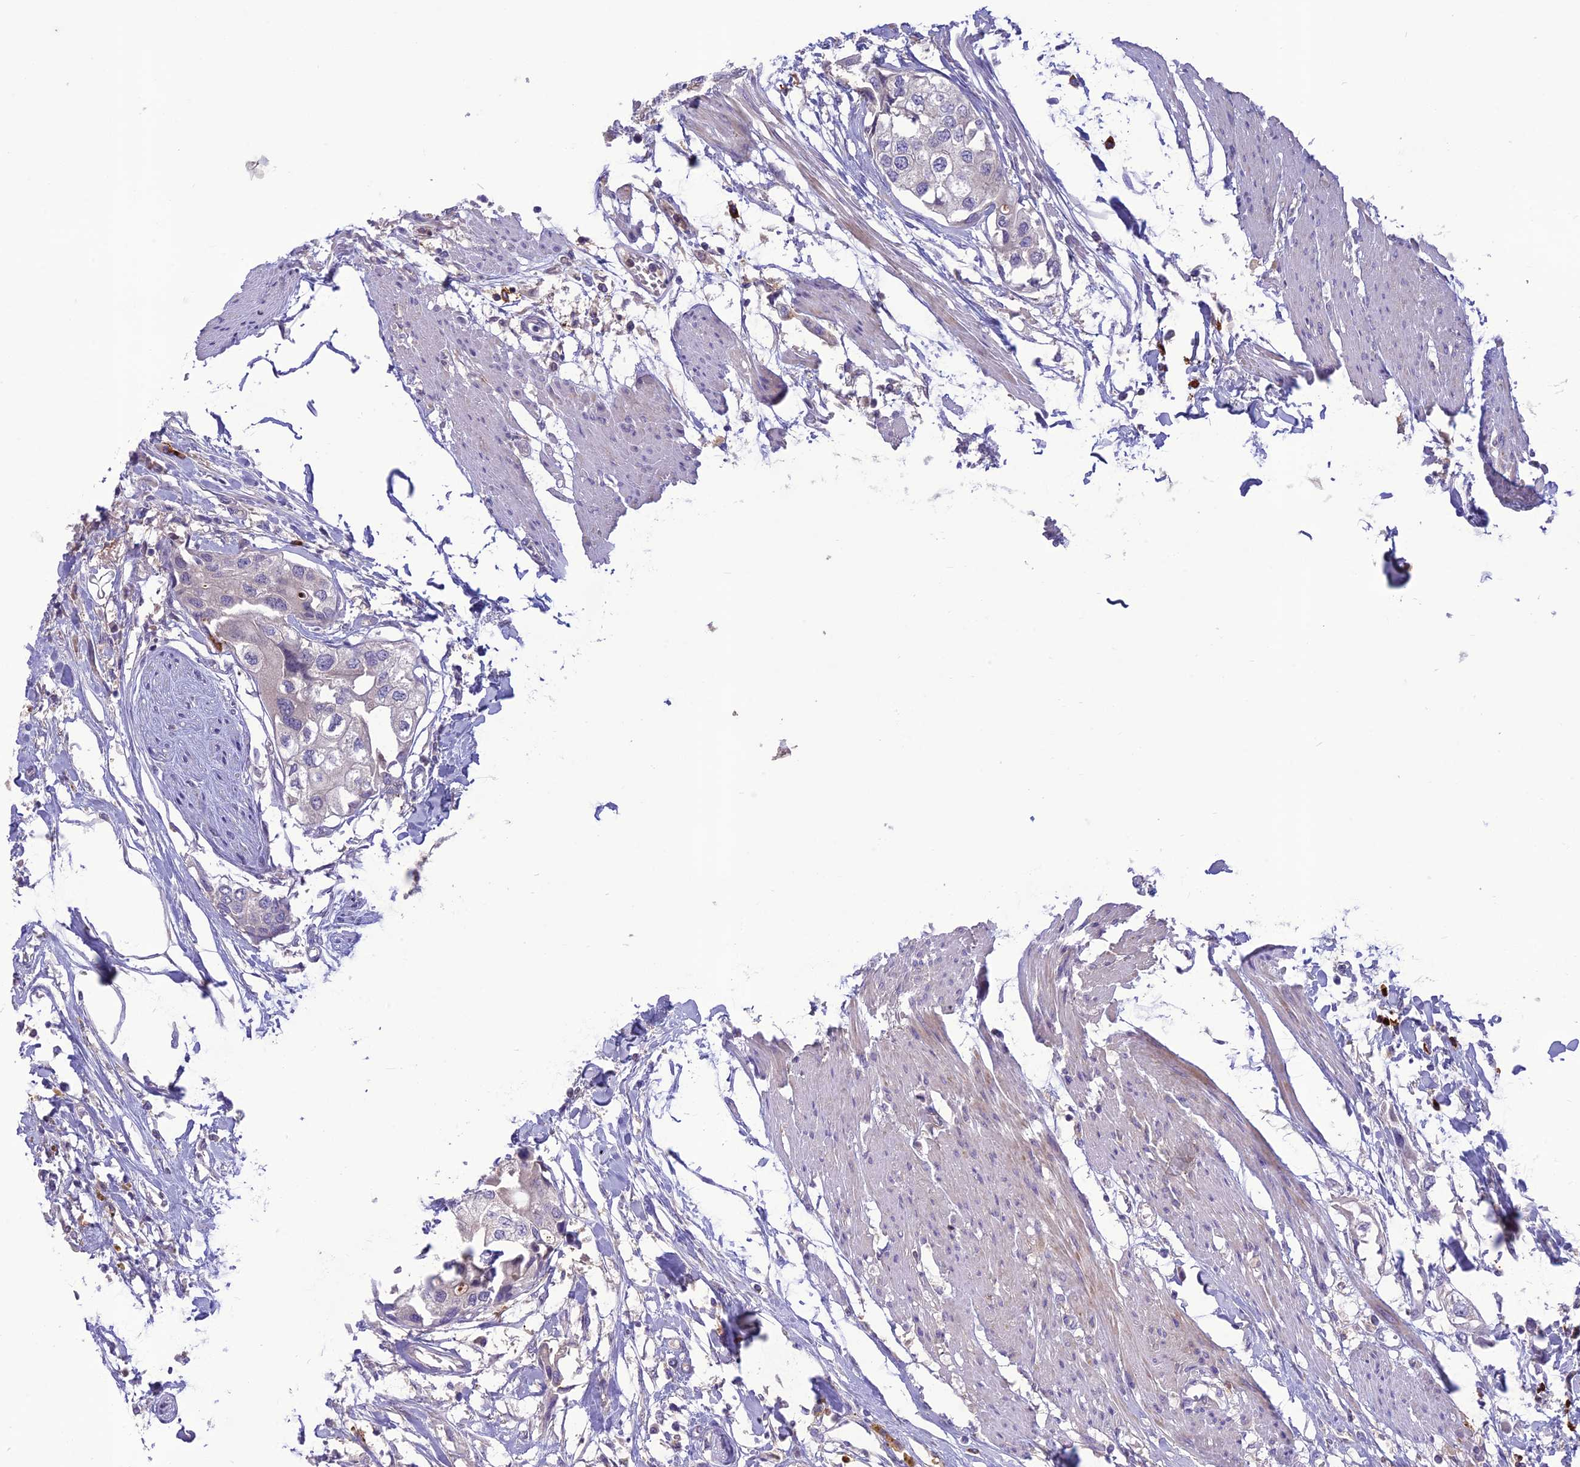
{"staining": {"intensity": "negative", "quantity": "none", "location": "none"}, "tissue": "urothelial cancer", "cell_type": "Tumor cells", "image_type": "cancer", "snomed": [{"axis": "morphology", "description": "Urothelial carcinoma, High grade"}, {"axis": "topography", "description": "Urinary bladder"}], "caption": "This image is of urothelial cancer stained with IHC to label a protein in brown with the nuclei are counter-stained blue. There is no expression in tumor cells. (DAB immunohistochemistry, high magnification).", "gene": "ITGAE", "patient": {"sex": "male", "age": 64}}